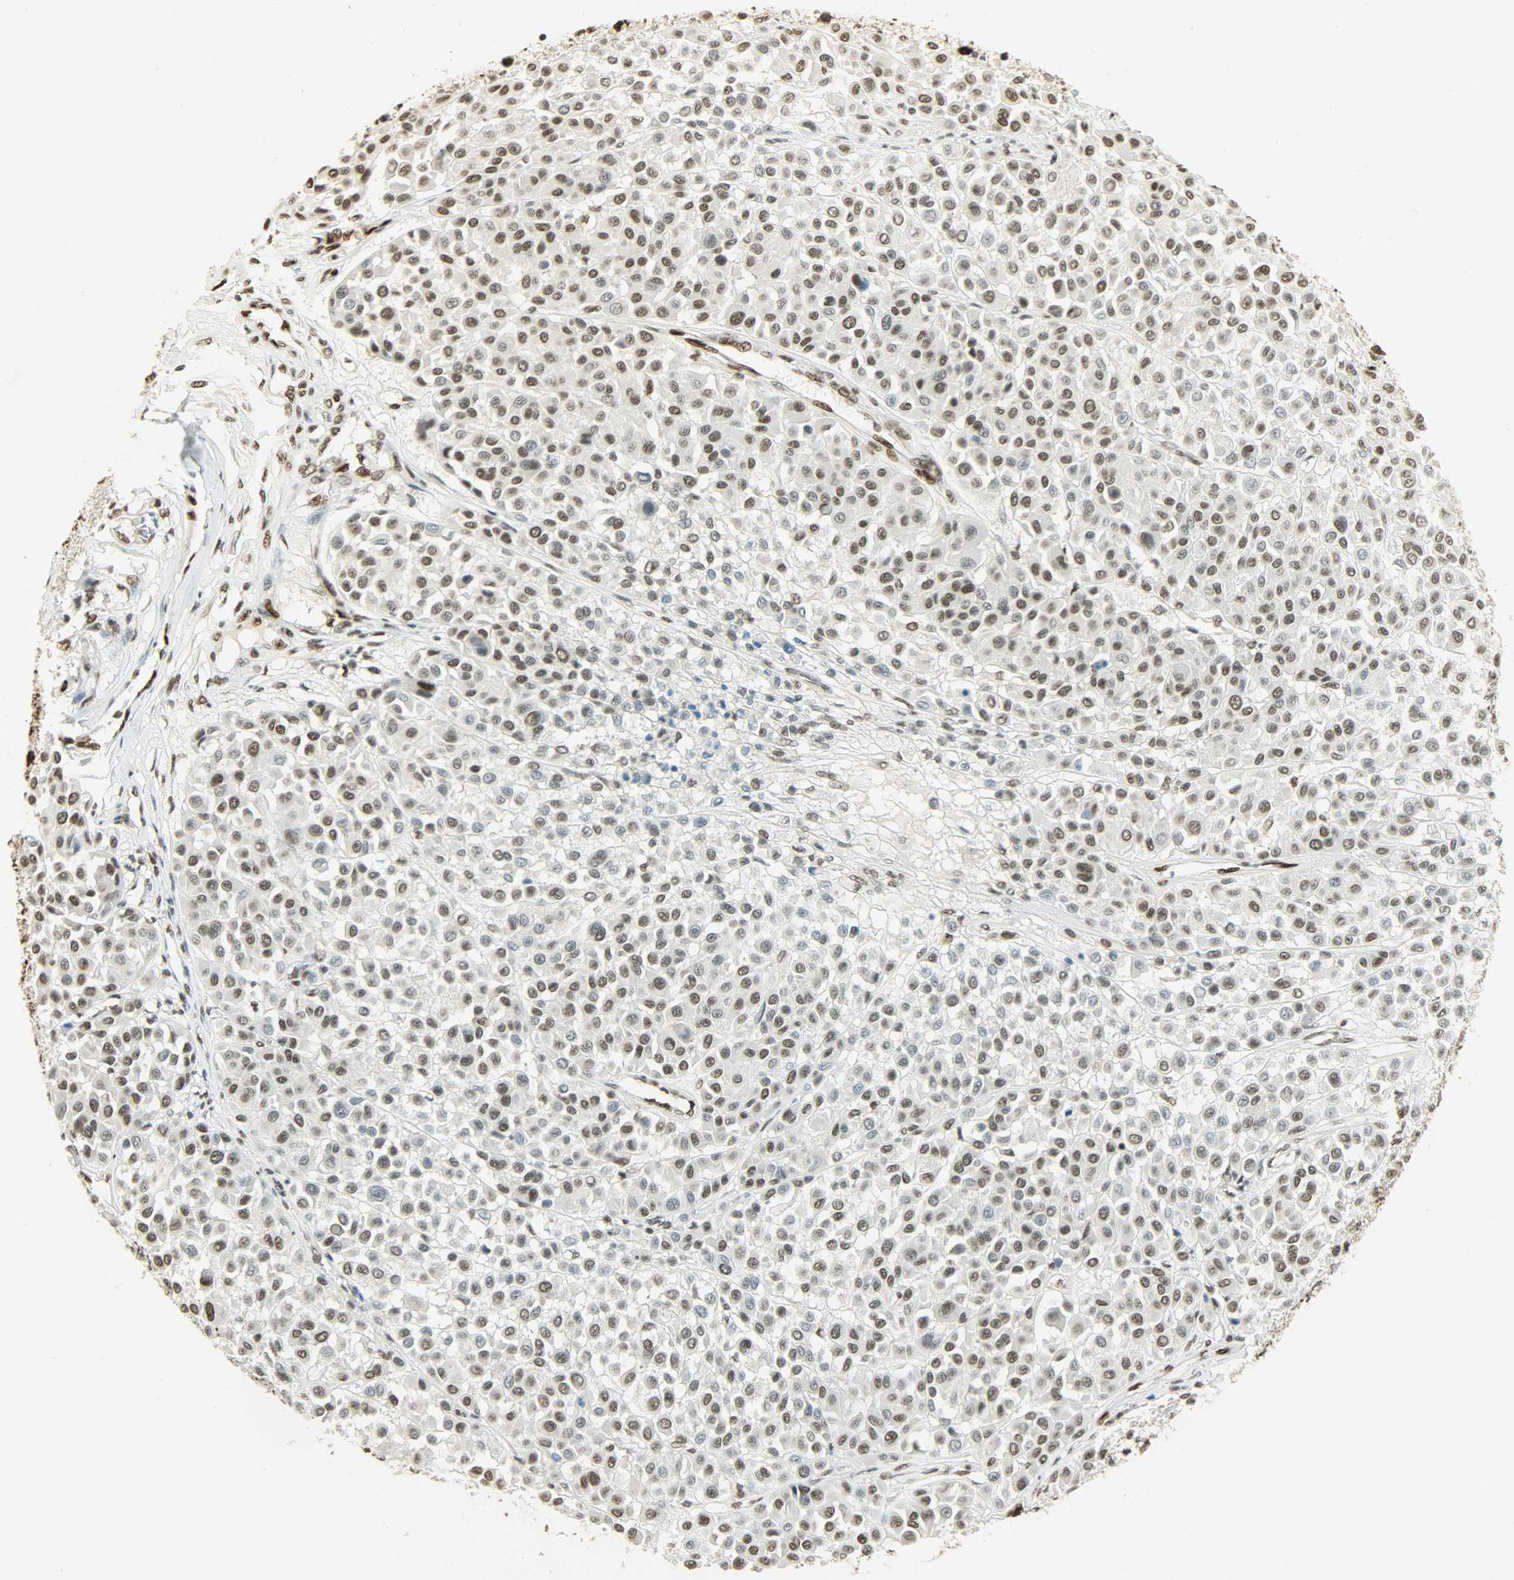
{"staining": {"intensity": "moderate", "quantity": "25%-75%", "location": "nuclear"}, "tissue": "melanoma", "cell_type": "Tumor cells", "image_type": "cancer", "snomed": [{"axis": "morphology", "description": "Malignant melanoma, Metastatic site"}, {"axis": "topography", "description": "Soft tissue"}], "caption": "DAB immunohistochemical staining of melanoma shows moderate nuclear protein positivity in about 25%-75% of tumor cells. The staining was performed using DAB, with brown indicating positive protein expression. Nuclei are stained blue with hematoxylin.", "gene": "MYEF2", "patient": {"sex": "male", "age": 41}}